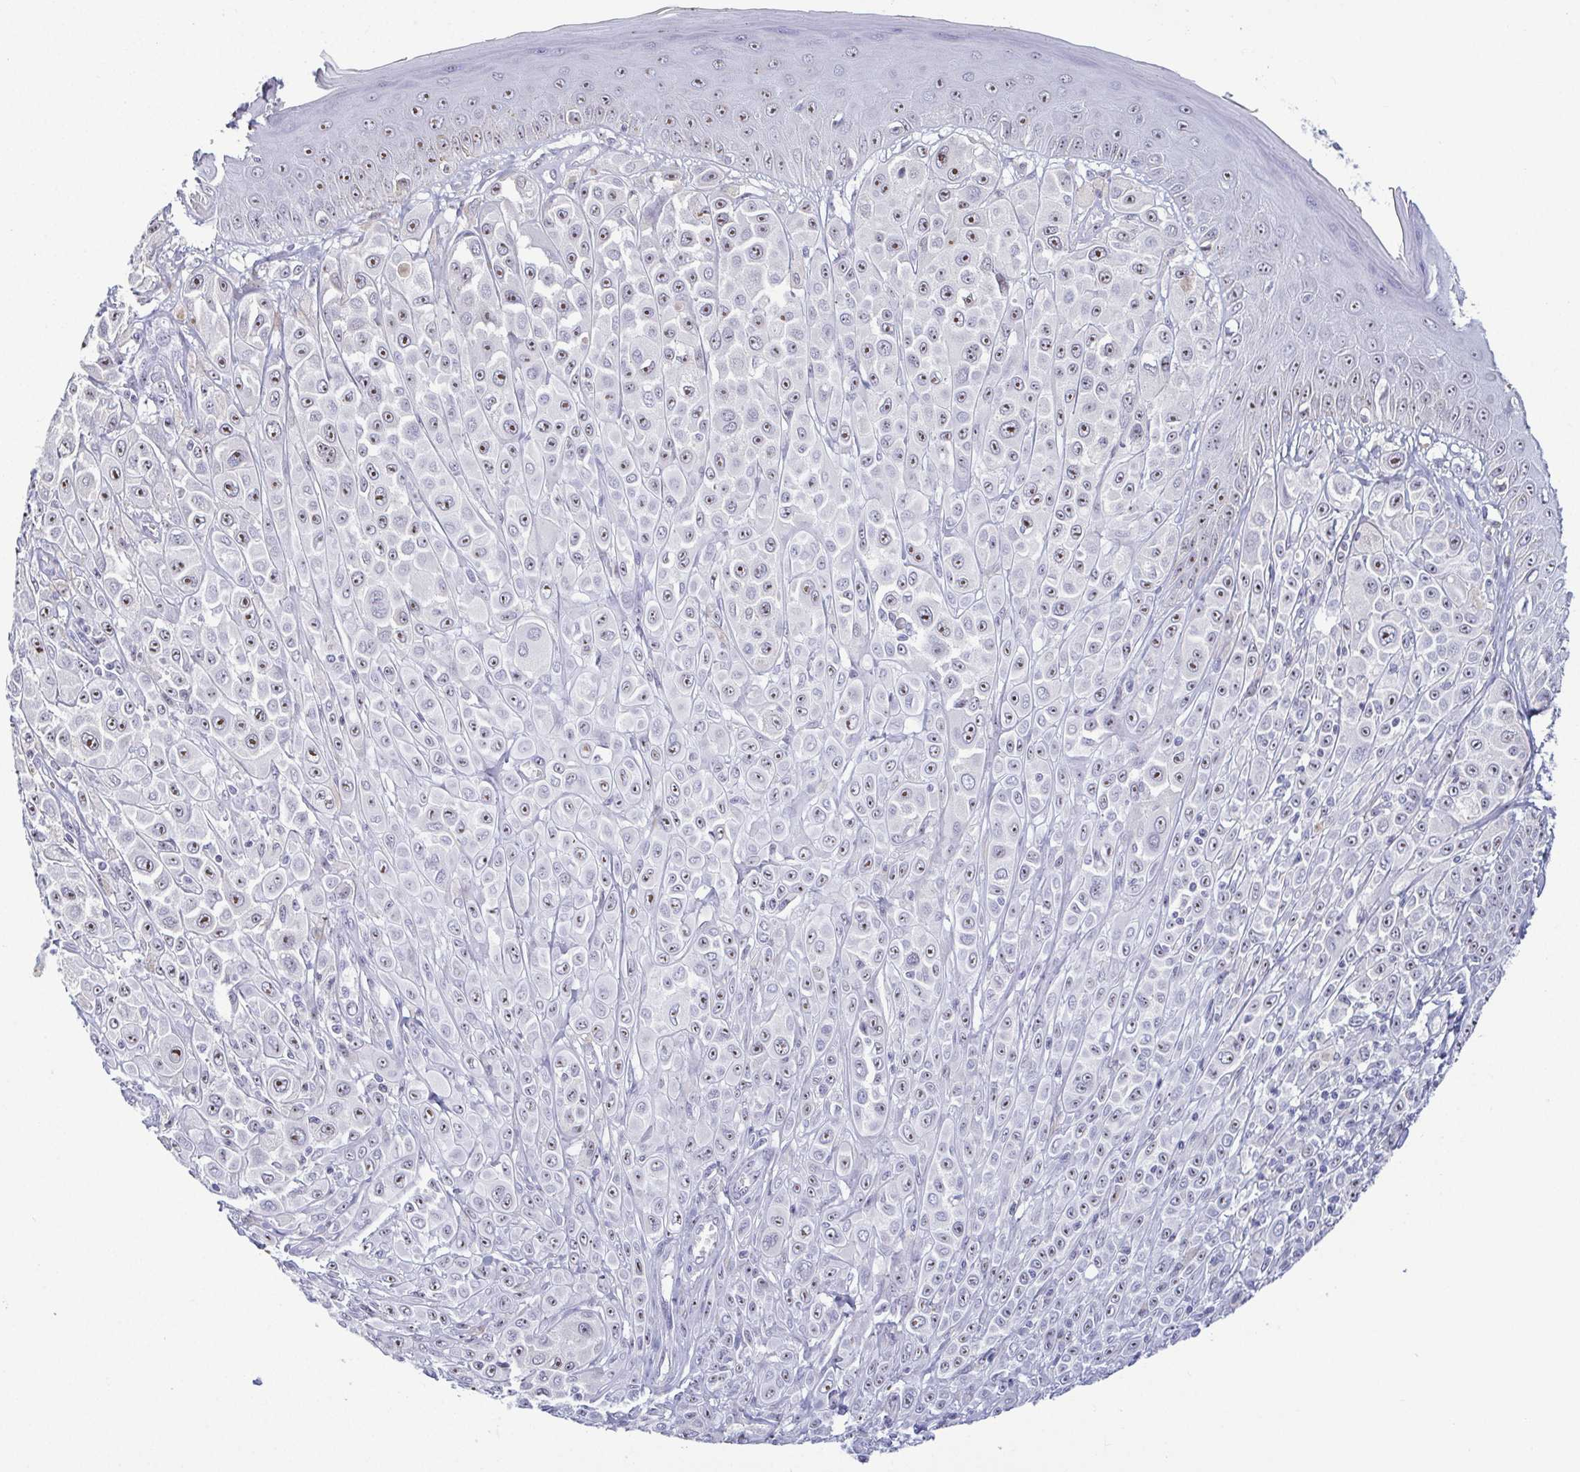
{"staining": {"intensity": "moderate", "quantity": "25%-75%", "location": "nuclear"}, "tissue": "melanoma", "cell_type": "Tumor cells", "image_type": "cancer", "snomed": [{"axis": "morphology", "description": "Malignant melanoma, NOS"}, {"axis": "topography", "description": "Skin"}], "caption": "Protein analysis of malignant melanoma tissue demonstrates moderate nuclear expression in approximately 25%-75% of tumor cells.", "gene": "BZW1", "patient": {"sex": "male", "age": 67}}